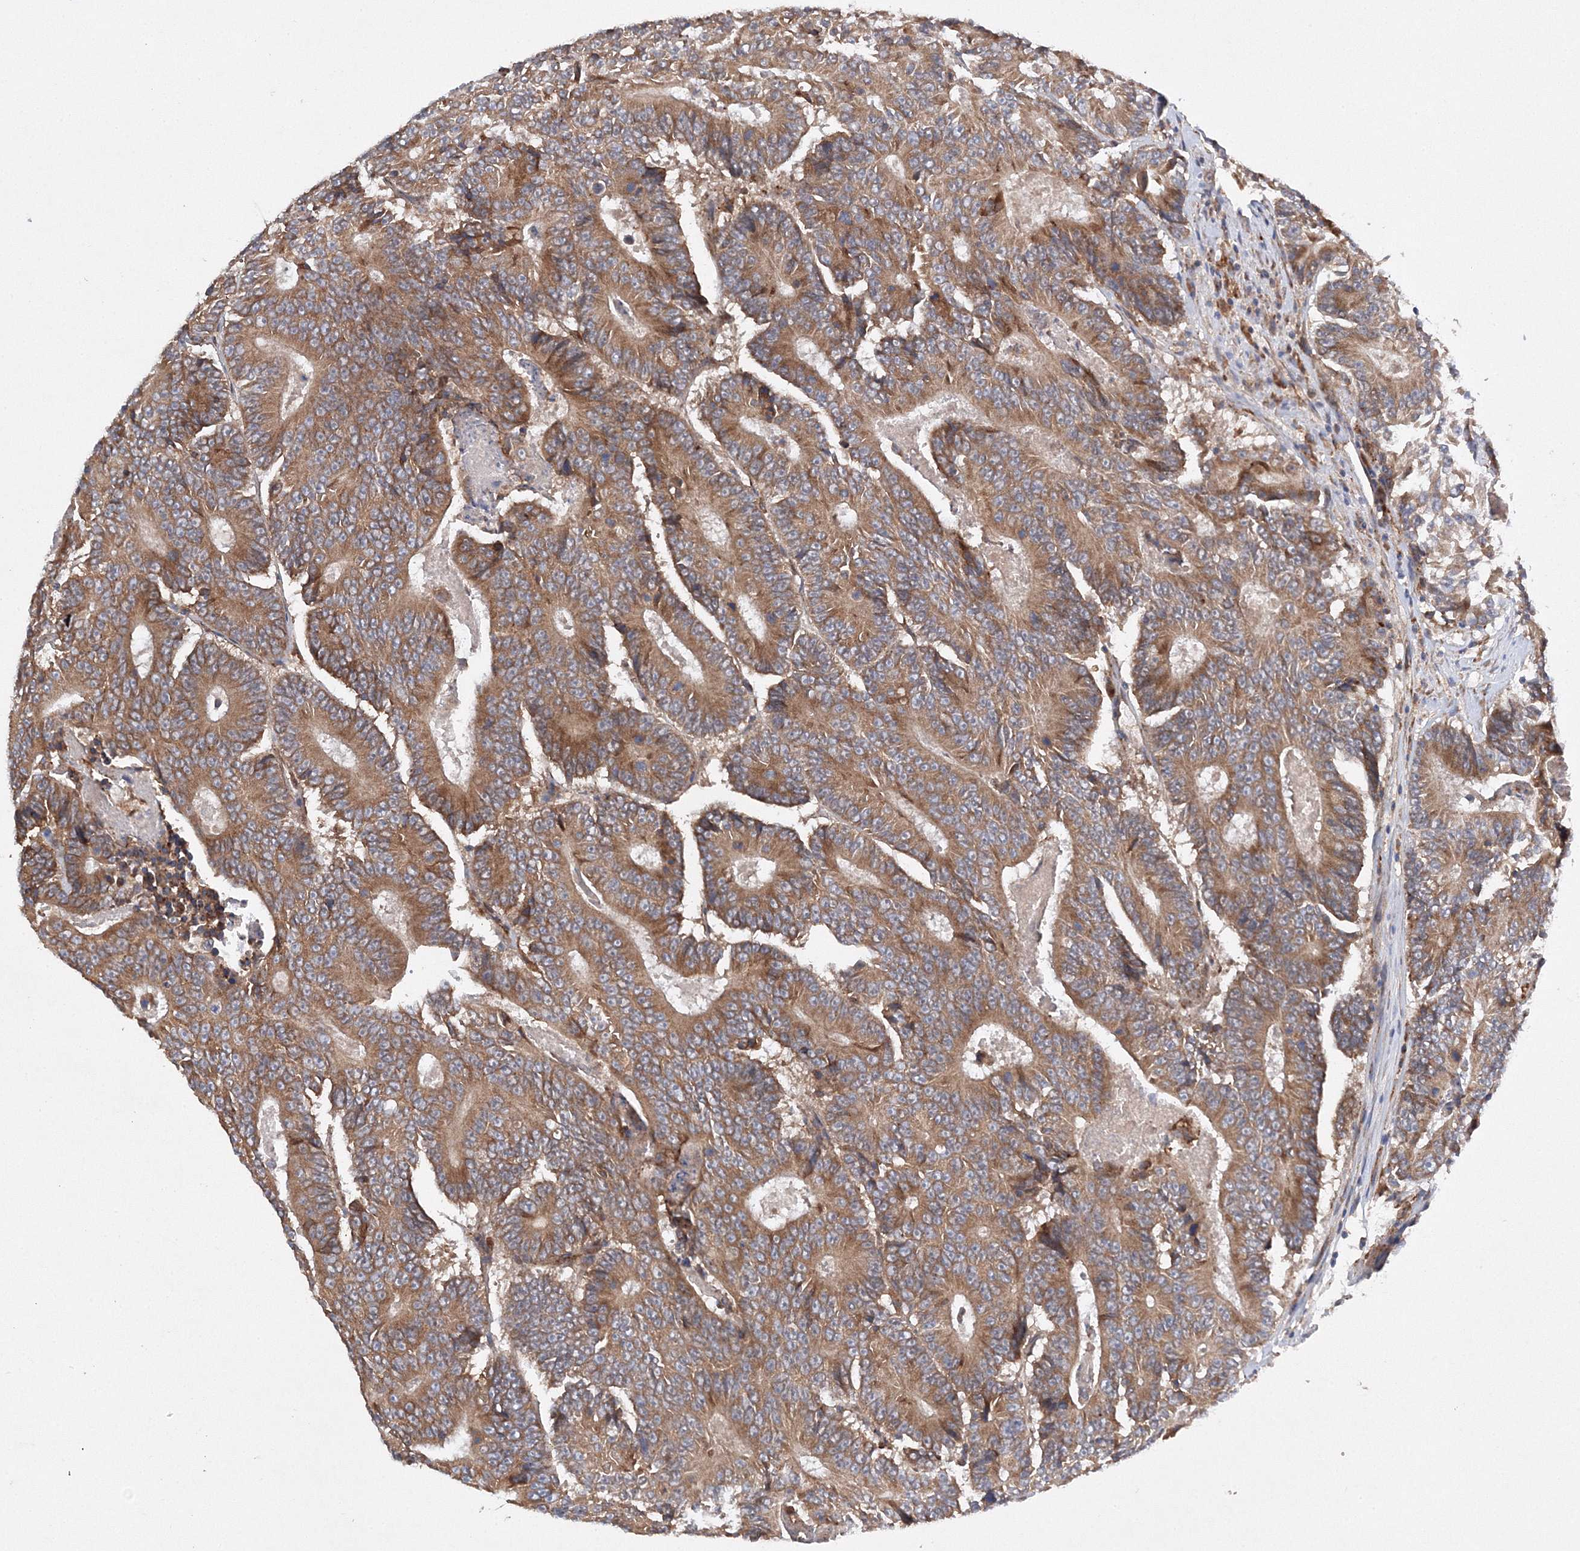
{"staining": {"intensity": "moderate", "quantity": ">75%", "location": "cytoplasmic/membranous"}, "tissue": "colorectal cancer", "cell_type": "Tumor cells", "image_type": "cancer", "snomed": [{"axis": "morphology", "description": "Adenocarcinoma, NOS"}, {"axis": "topography", "description": "Colon"}], "caption": "Immunohistochemistry (IHC) image of neoplastic tissue: colorectal adenocarcinoma stained using immunohistochemistry displays medium levels of moderate protein expression localized specifically in the cytoplasmic/membranous of tumor cells, appearing as a cytoplasmic/membranous brown color.", "gene": "SLC36A1", "patient": {"sex": "male", "age": 83}}